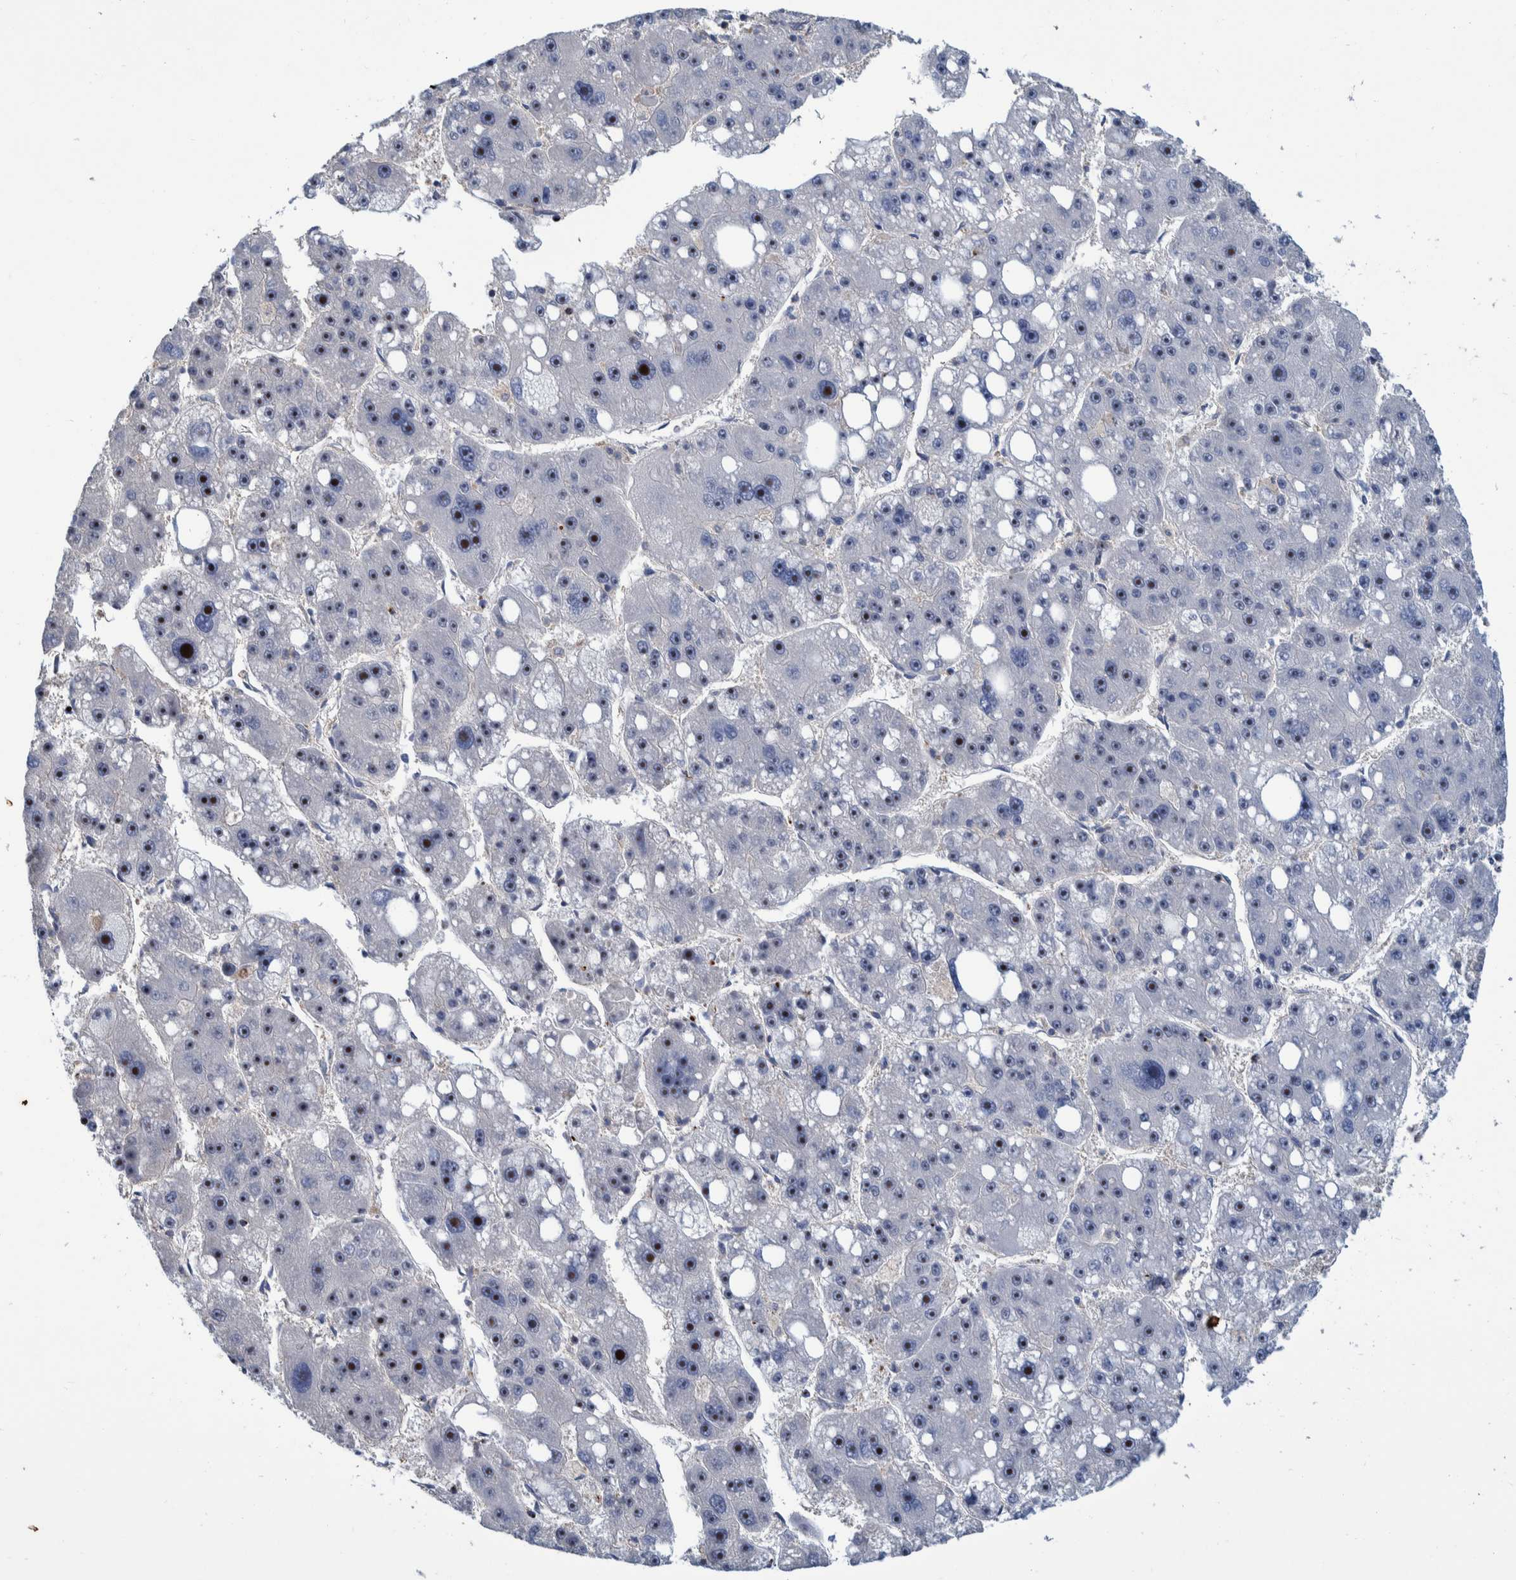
{"staining": {"intensity": "strong", "quantity": "25%-75%", "location": "nuclear"}, "tissue": "liver cancer", "cell_type": "Tumor cells", "image_type": "cancer", "snomed": [{"axis": "morphology", "description": "Carcinoma, Hepatocellular, NOS"}, {"axis": "topography", "description": "Liver"}], "caption": "Liver hepatocellular carcinoma stained for a protein reveals strong nuclear positivity in tumor cells. (brown staining indicates protein expression, while blue staining denotes nuclei).", "gene": "MKS1", "patient": {"sex": "female", "age": 61}}